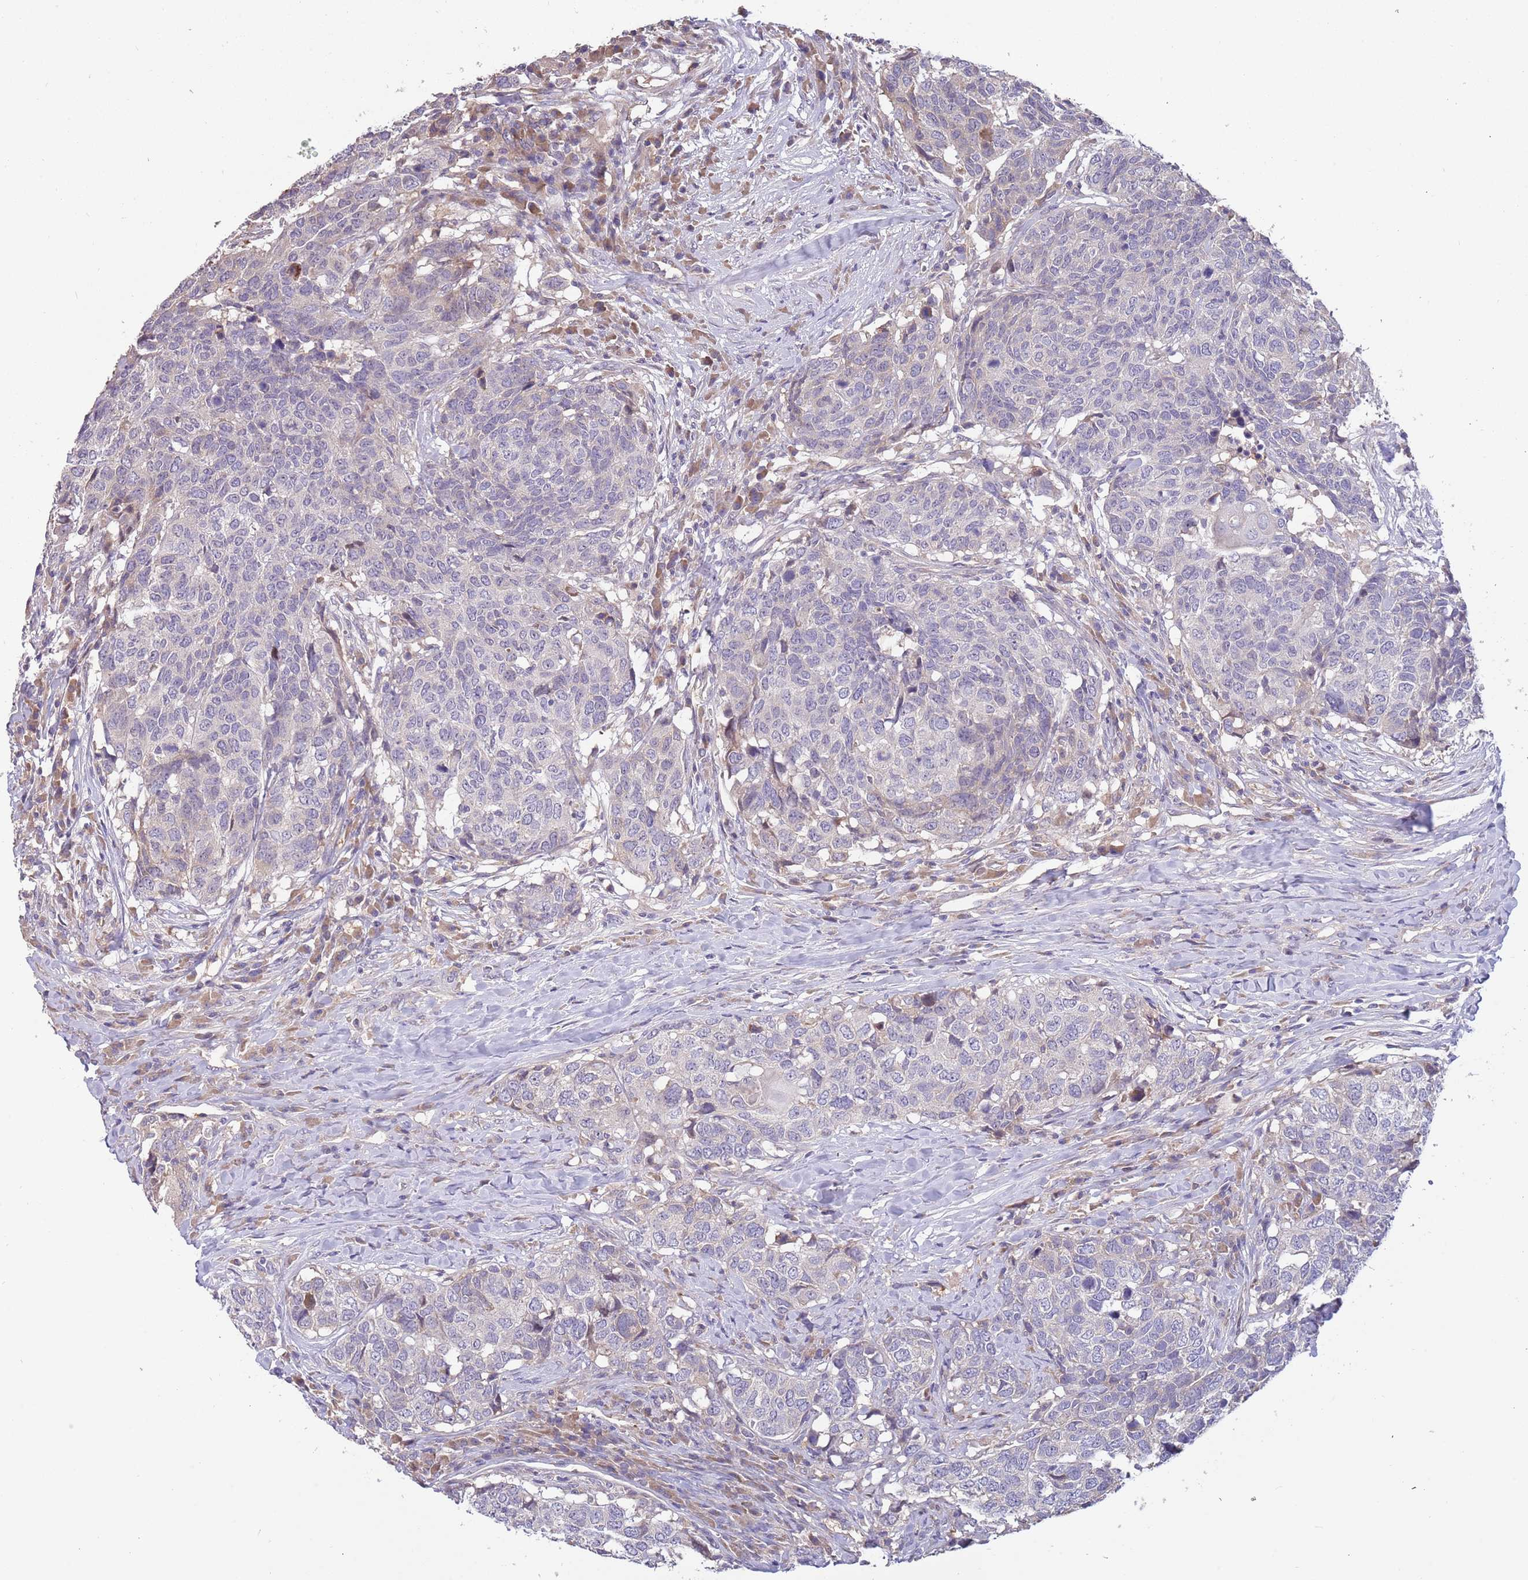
{"staining": {"intensity": "negative", "quantity": "none", "location": "none"}, "tissue": "head and neck cancer", "cell_type": "Tumor cells", "image_type": "cancer", "snomed": [{"axis": "morphology", "description": "Normal tissue, NOS"}, {"axis": "morphology", "description": "Squamous cell carcinoma, NOS"}, {"axis": "topography", "description": "Skeletal muscle"}, {"axis": "topography", "description": "Vascular tissue"}, {"axis": "topography", "description": "Peripheral nerve tissue"}, {"axis": "topography", "description": "Head-Neck"}], "caption": "IHC histopathology image of neoplastic tissue: human squamous cell carcinoma (head and neck) stained with DAB displays no significant protein expression in tumor cells.", "gene": "CABYR", "patient": {"sex": "male", "age": 66}}